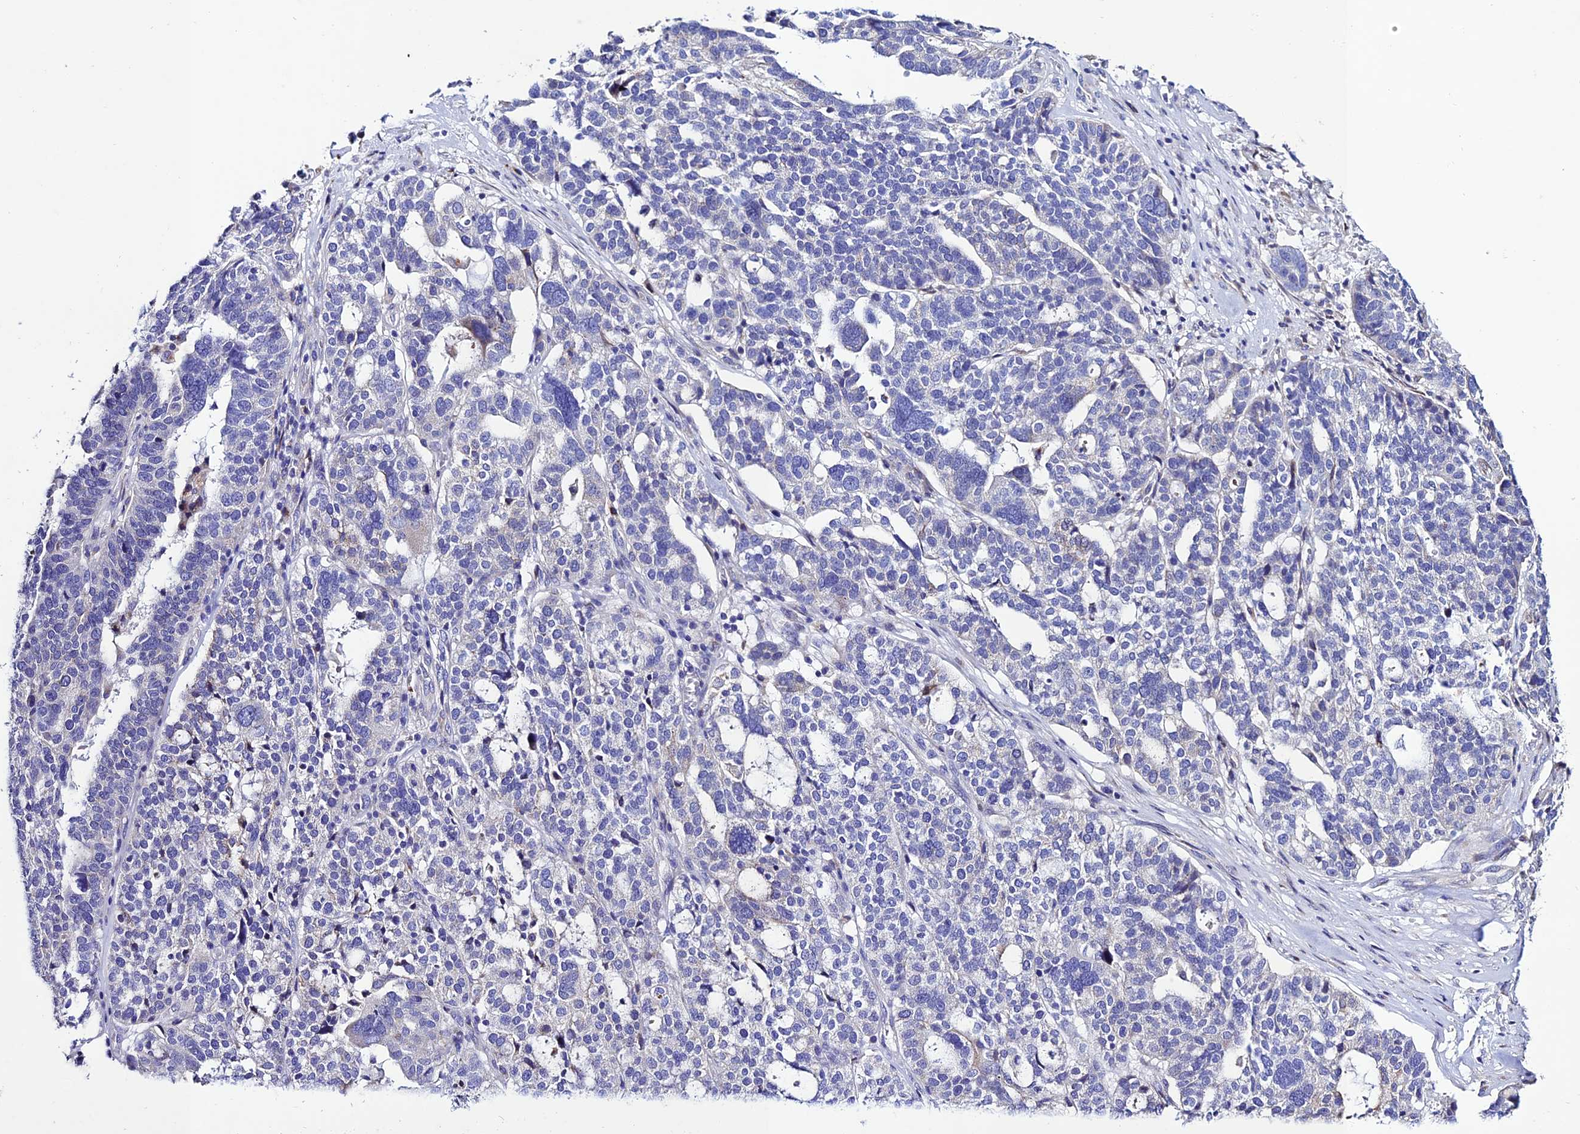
{"staining": {"intensity": "weak", "quantity": "<25%", "location": "cytoplasmic/membranous"}, "tissue": "ovarian cancer", "cell_type": "Tumor cells", "image_type": "cancer", "snomed": [{"axis": "morphology", "description": "Cystadenocarcinoma, serous, NOS"}, {"axis": "topography", "description": "Ovary"}], "caption": "Tumor cells are negative for protein expression in human serous cystadenocarcinoma (ovarian).", "gene": "OR51Q1", "patient": {"sex": "female", "age": 59}}